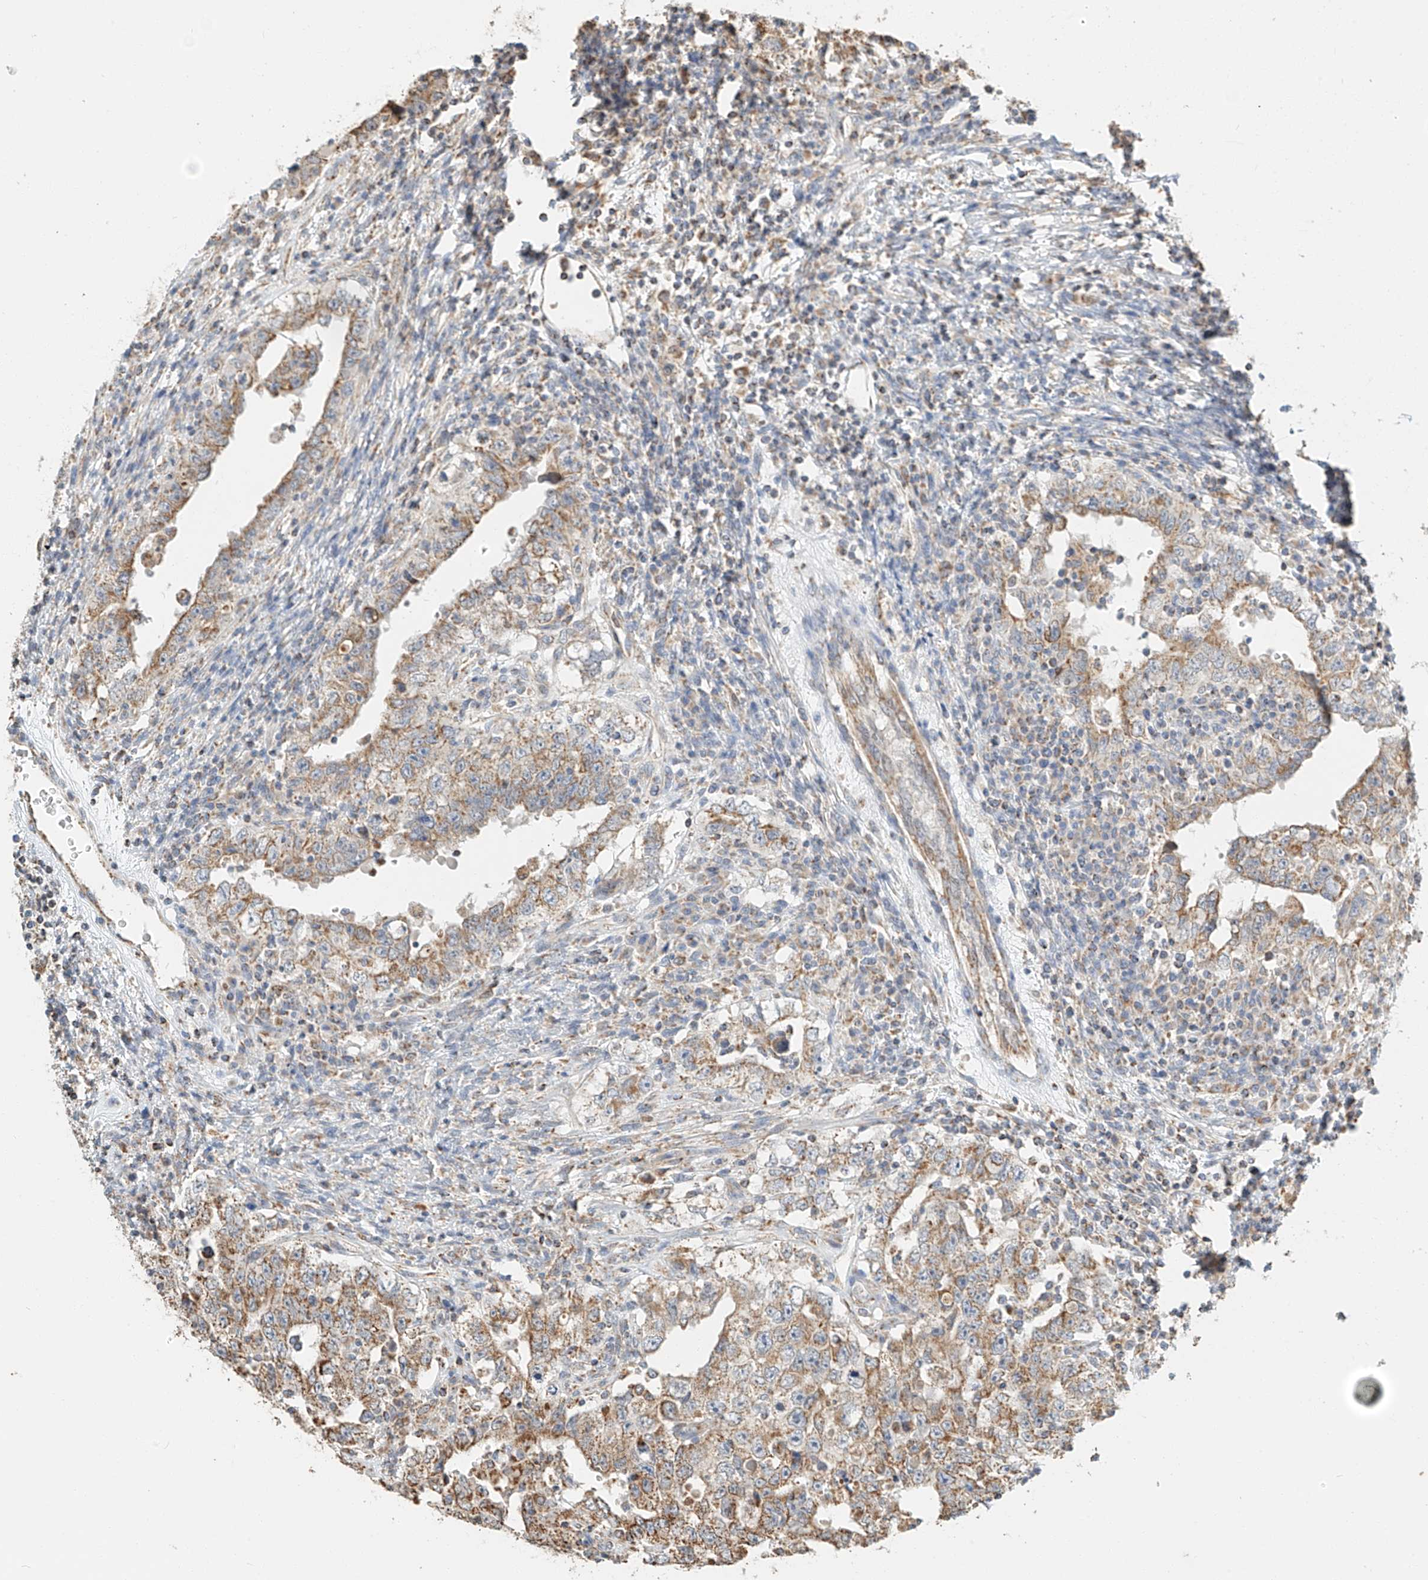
{"staining": {"intensity": "moderate", "quantity": ">75%", "location": "cytoplasmic/membranous"}, "tissue": "testis cancer", "cell_type": "Tumor cells", "image_type": "cancer", "snomed": [{"axis": "morphology", "description": "Carcinoma, Embryonal, NOS"}, {"axis": "topography", "description": "Testis"}], "caption": "Moderate cytoplasmic/membranous protein positivity is identified in about >75% of tumor cells in testis embryonal carcinoma.", "gene": "YIPF7", "patient": {"sex": "male", "age": 26}}